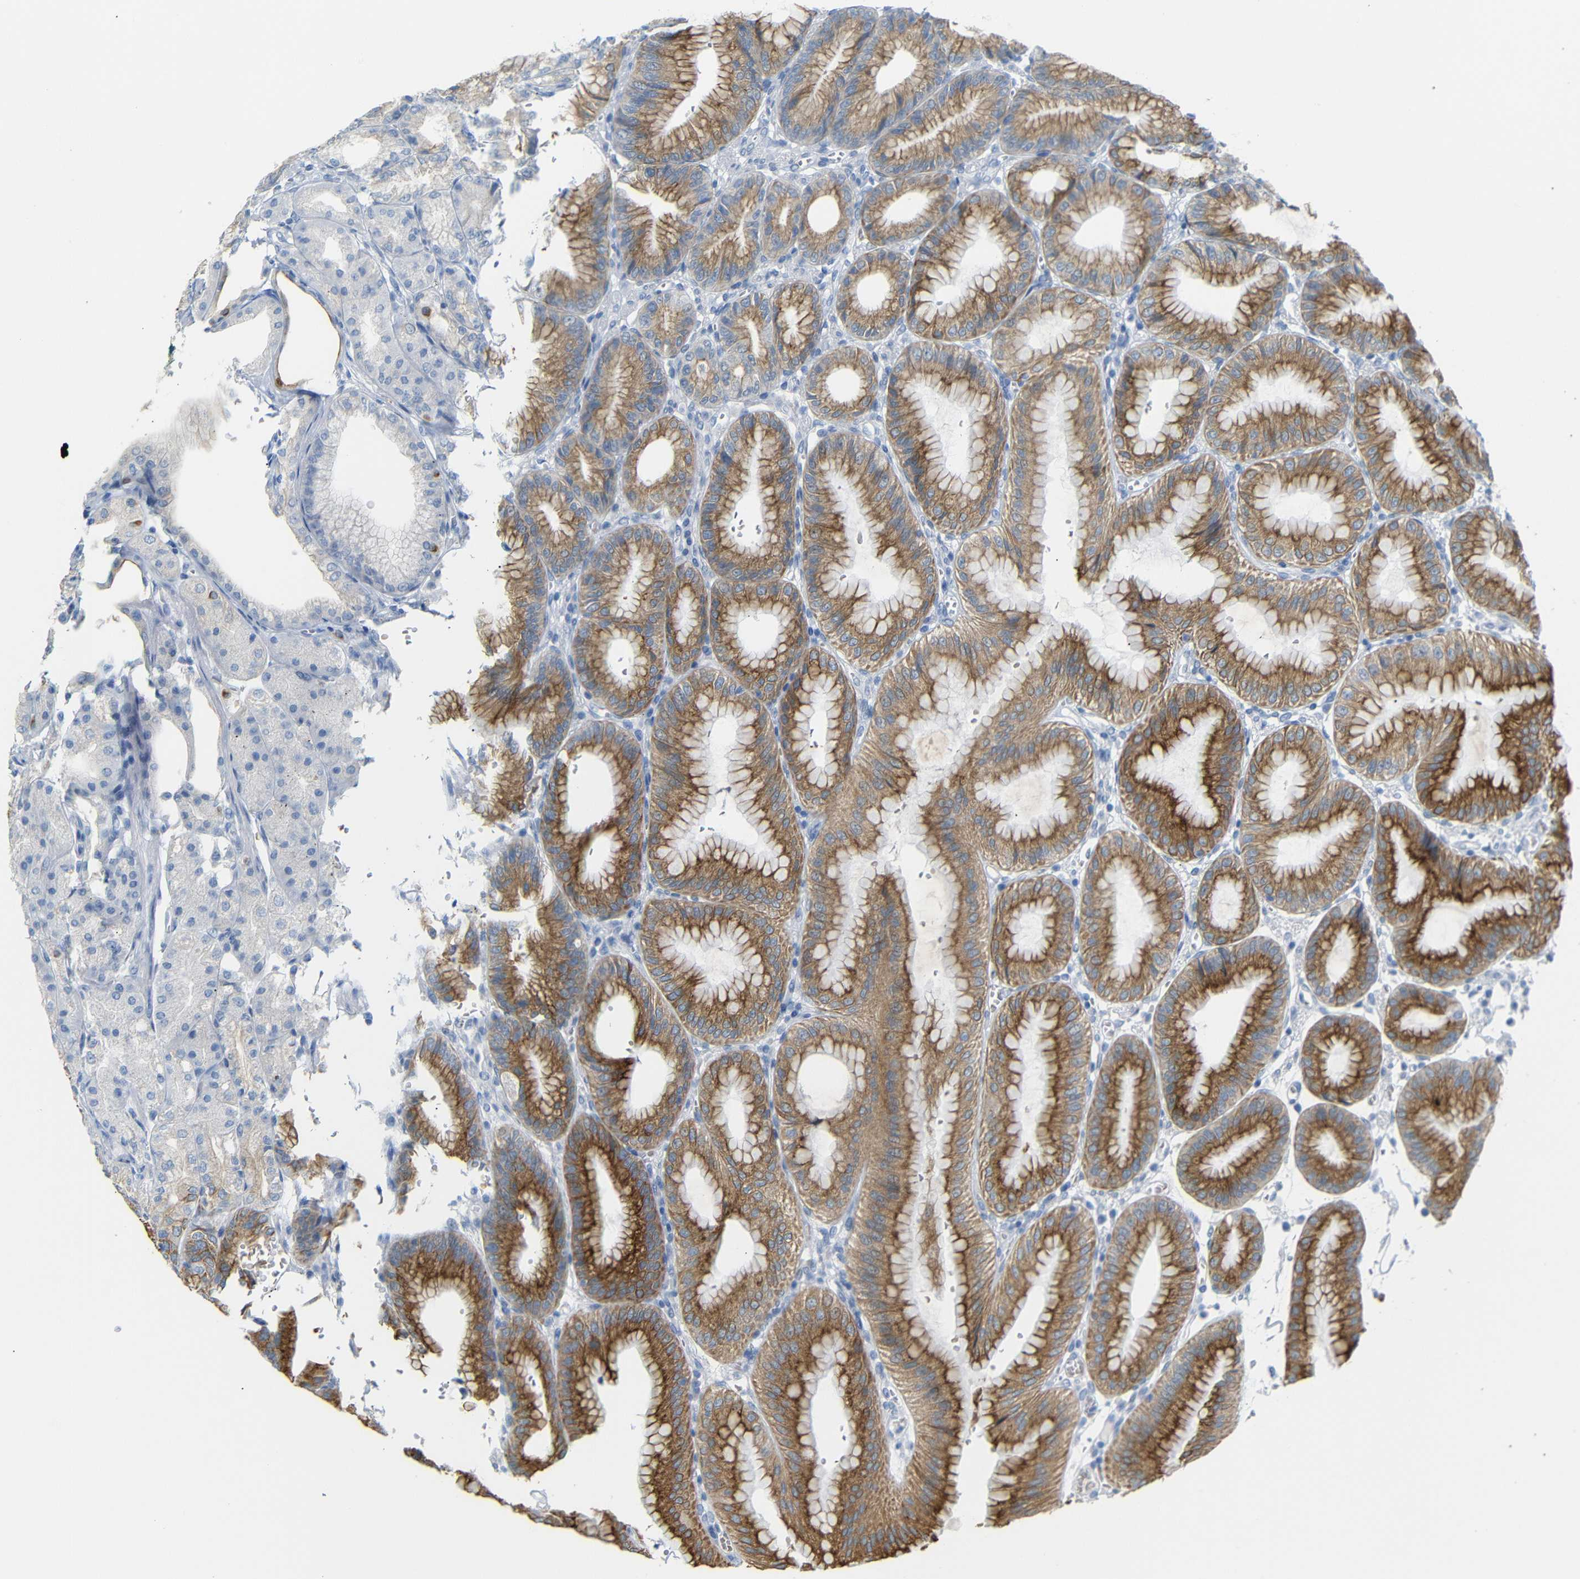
{"staining": {"intensity": "moderate", "quantity": "25%-75%", "location": "cytoplasmic/membranous"}, "tissue": "stomach", "cell_type": "Glandular cells", "image_type": "normal", "snomed": [{"axis": "morphology", "description": "Normal tissue, NOS"}, {"axis": "topography", "description": "Stomach, lower"}], "caption": "Moderate cytoplasmic/membranous expression for a protein is identified in approximately 25%-75% of glandular cells of benign stomach using immunohistochemistry.", "gene": "DYNAP", "patient": {"sex": "male", "age": 71}}